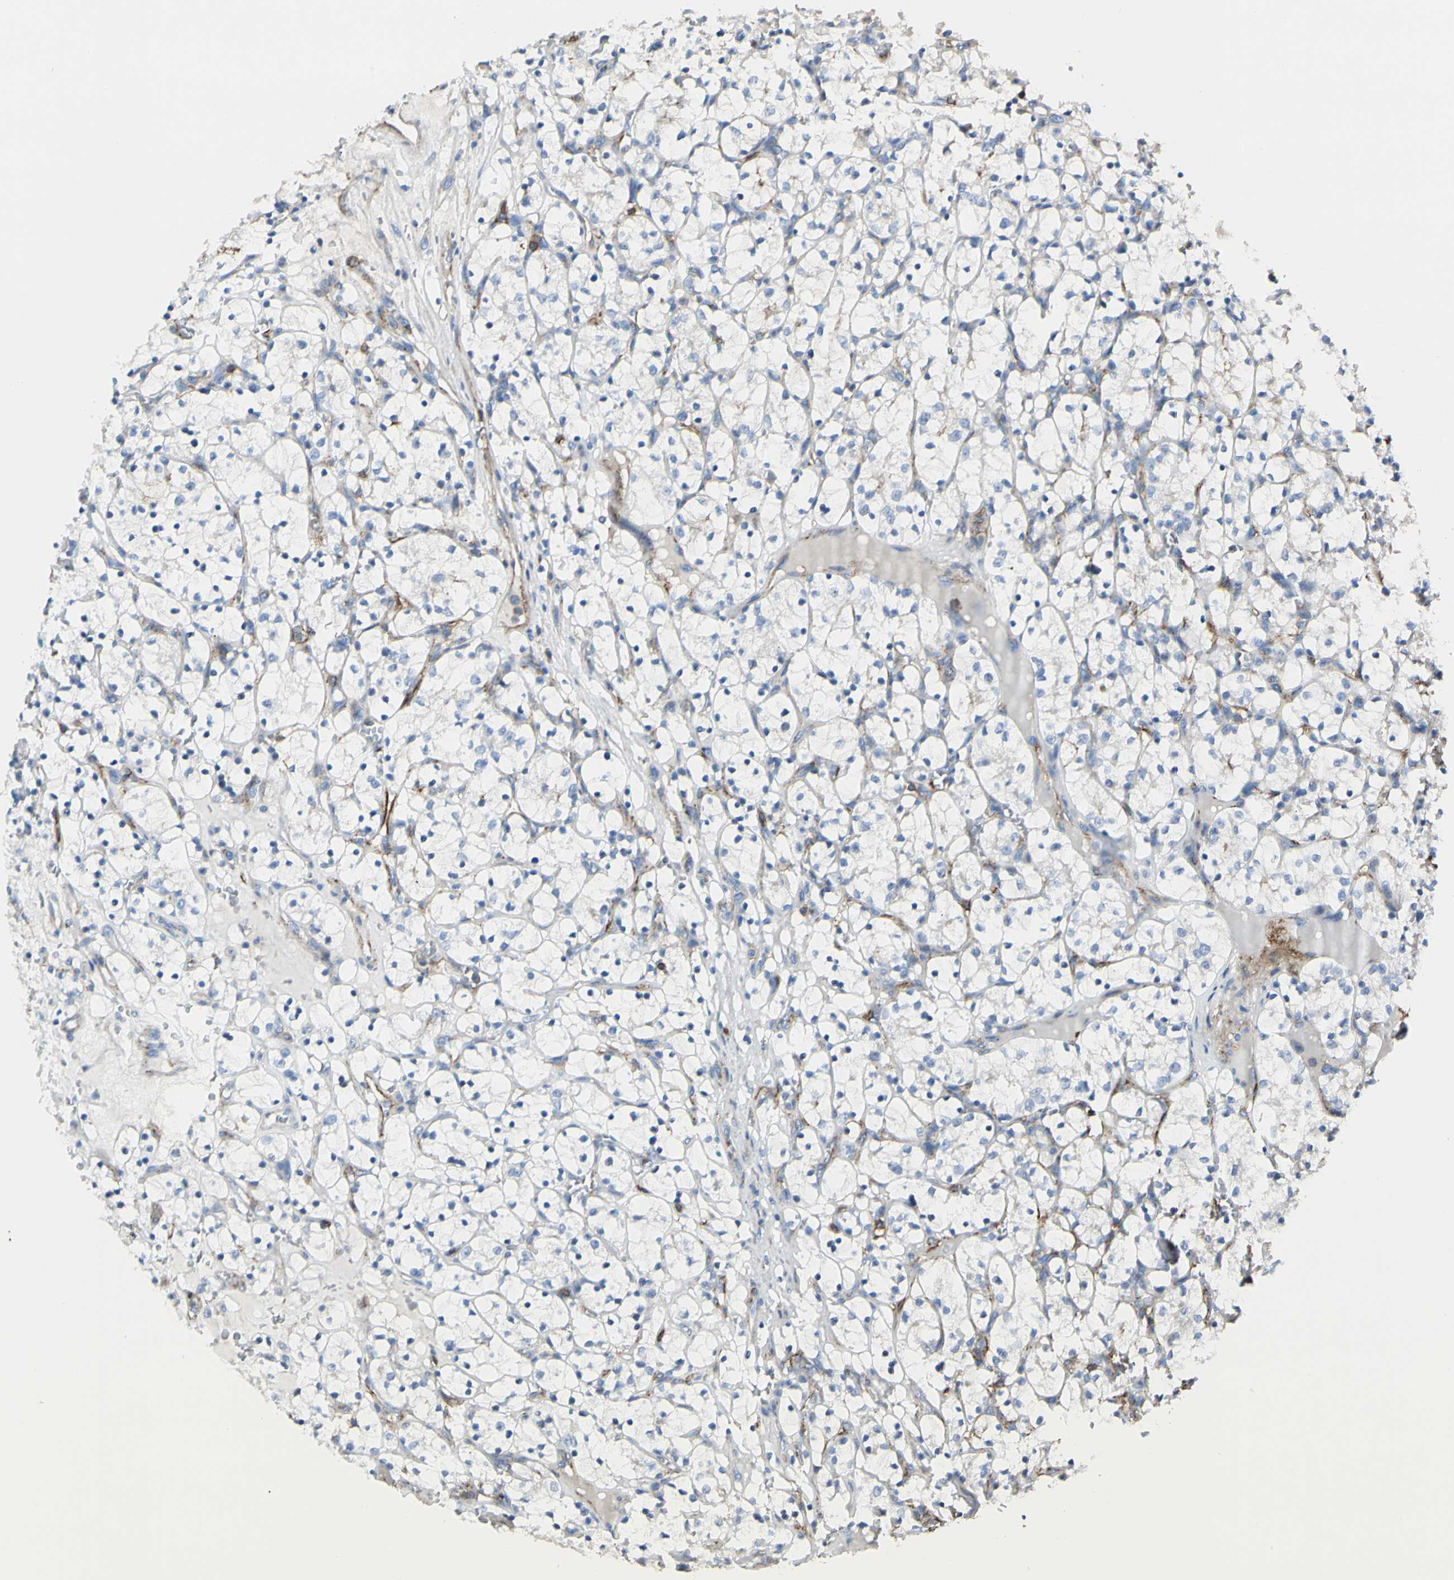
{"staining": {"intensity": "weak", "quantity": "<25%", "location": "cytoplasmic/membranous"}, "tissue": "renal cancer", "cell_type": "Tumor cells", "image_type": "cancer", "snomed": [{"axis": "morphology", "description": "Adenocarcinoma, NOS"}, {"axis": "topography", "description": "Kidney"}], "caption": "IHC of human renal cancer displays no staining in tumor cells. (DAB (3,3'-diaminobenzidine) immunohistochemistry, high magnification).", "gene": "CLEC2B", "patient": {"sex": "female", "age": 69}}